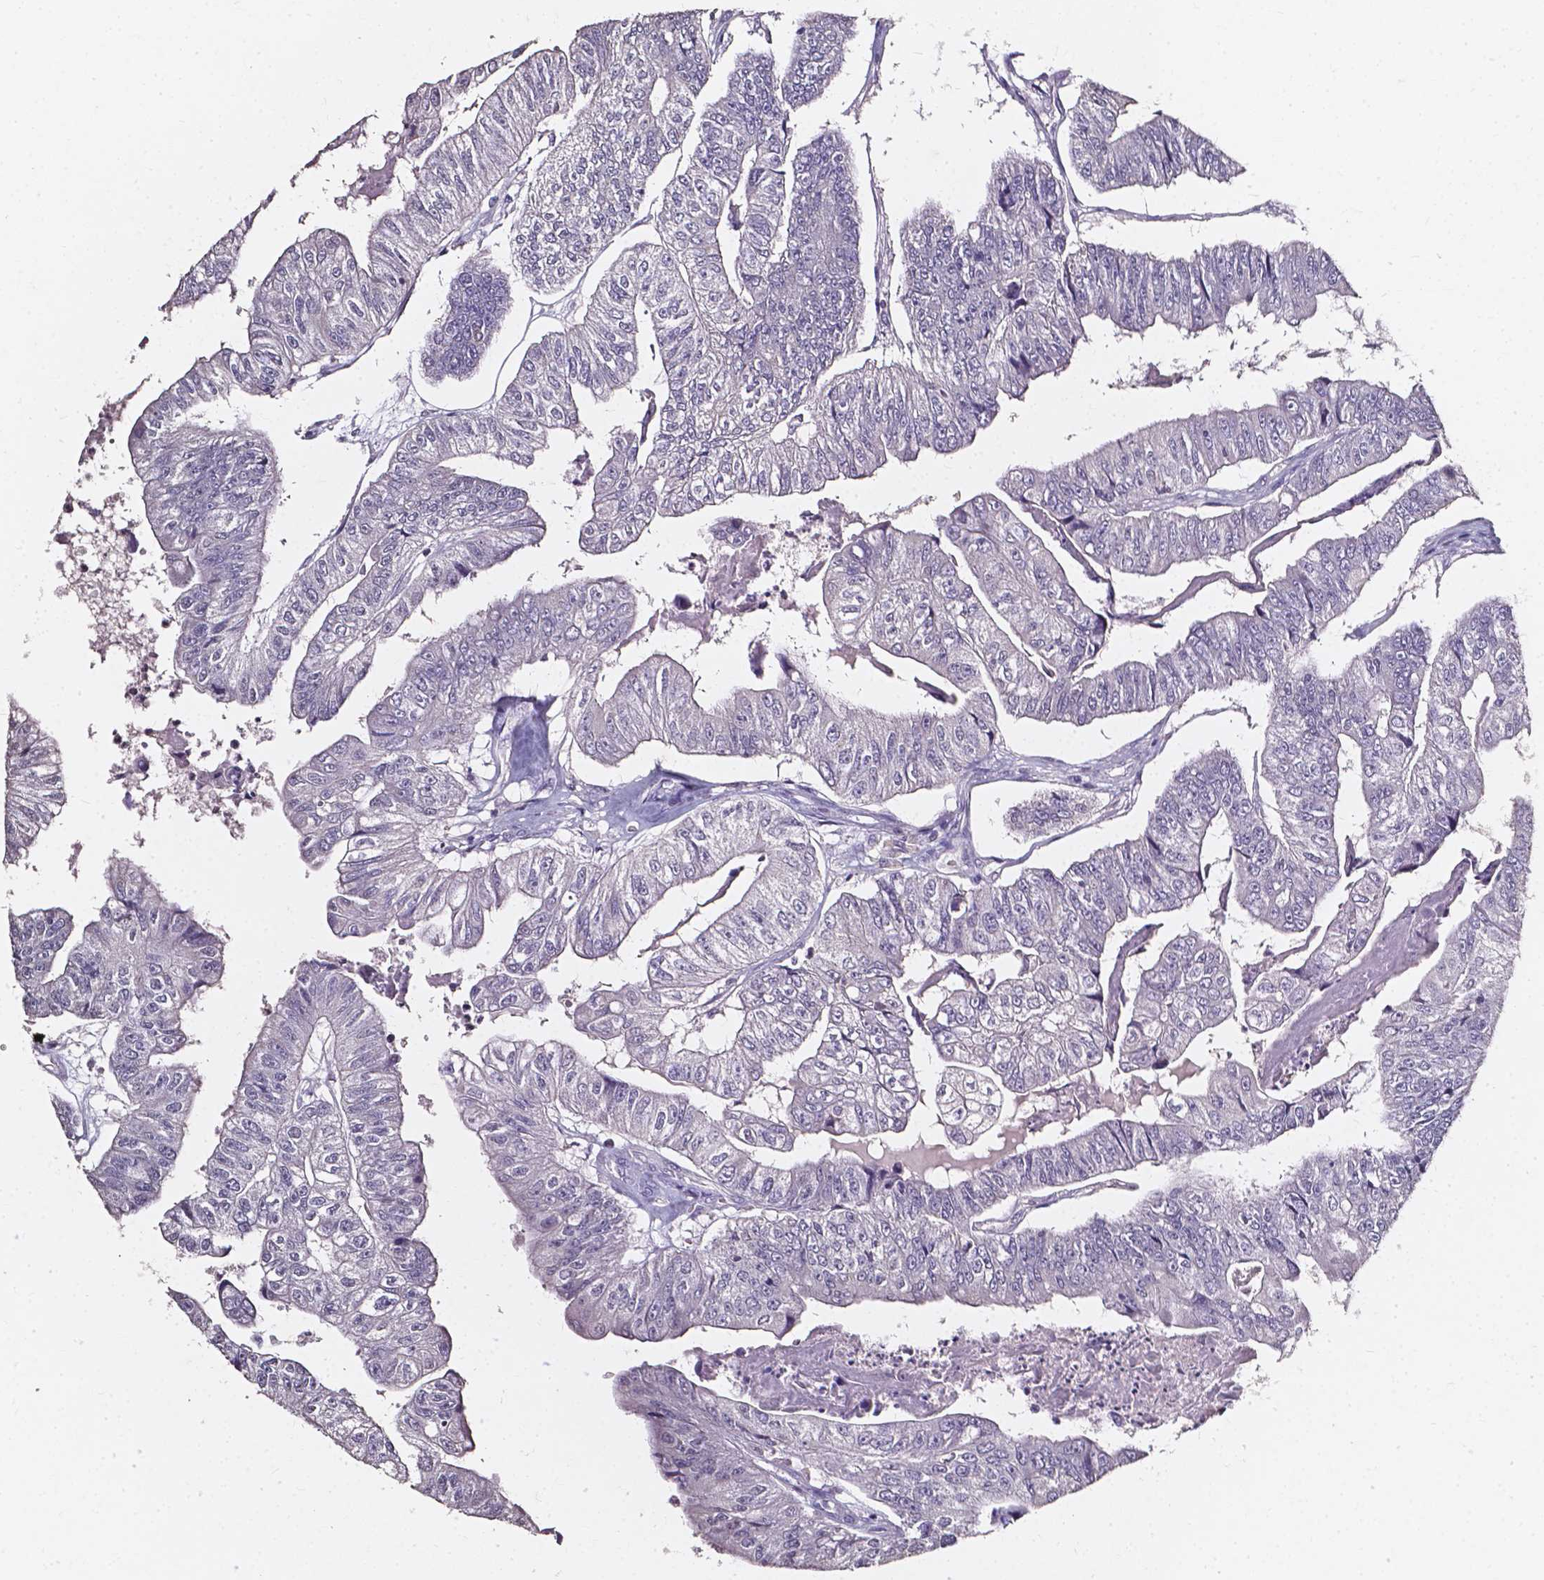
{"staining": {"intensity": "negative", "quantity": "none", "location": "none"}, "tissue": "colorectal cancer", "cell_type": "Tumor cells", "image_type": "cancer", "snomed": [{"axis": "morphology", "description": "Adenocarcinoma, NOS"}, {"axis": "topography", "description": "Colon"}], "caption": "This is an immunohistochemistry (IHC) micrograph of colorectal cancer. There is no staining in tumor cells.", "gene": "AKR1B10", "patient": {"sex": "female", "age": 67}}